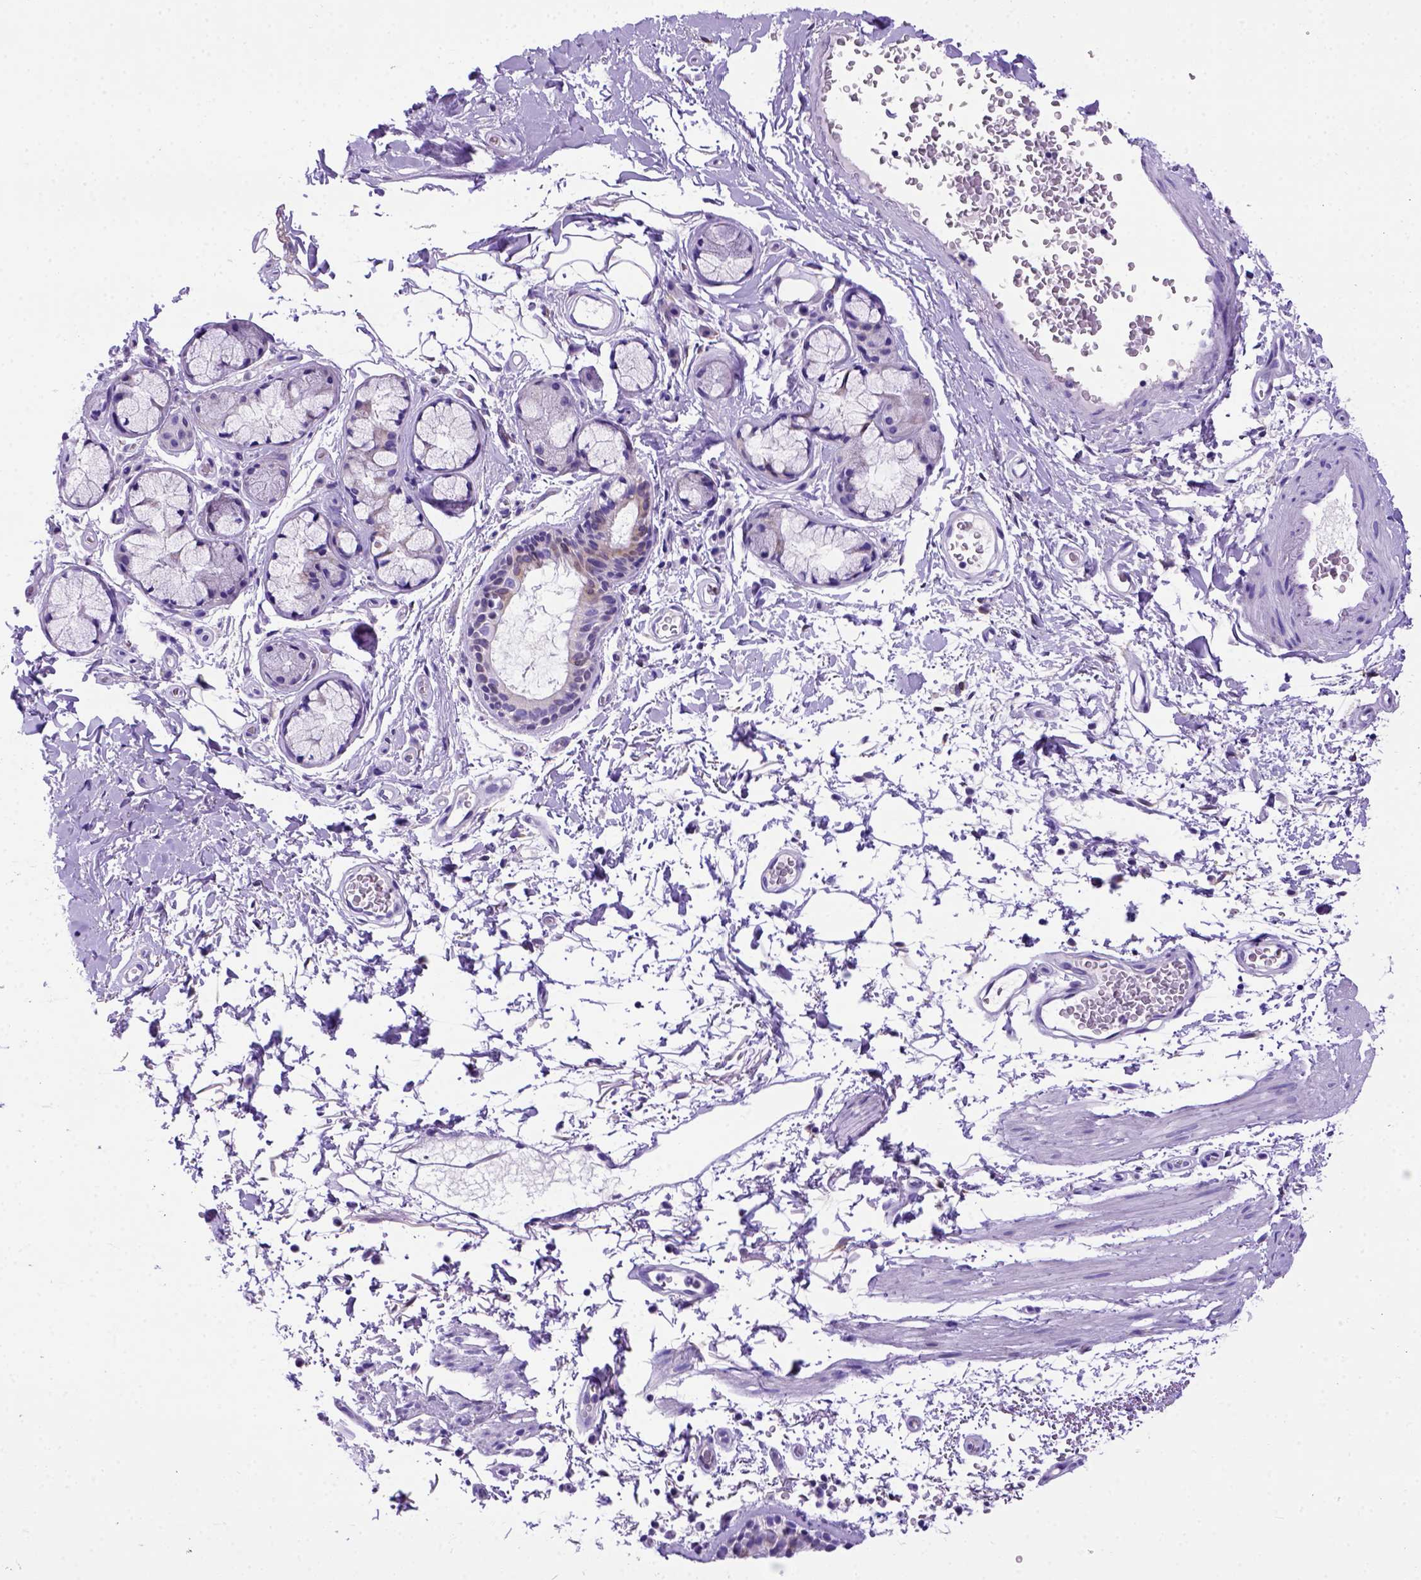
{"staining": {"intensity": "negative", "quantity": "none", "location": "none"}, "tissue": "bronchus", "cell_type": "Respiratory epithelial cells", "image_type": "normal", "snomed": [{"axis": "morphology", "description": "Normal tissue, NOS"}, {"axis": "topography", "description": "Lymph node"}, {"axis": "topography", "description": "Bronchus"}], "caption": "A high-resolution image shows immunohistochemistry staining of benign bronchus, which exhibits no significant staining in respiratory epithelial cells. (DAB IHC with hematoxylin counter stain).", "gene": "PTGES", "patient": {"sex": "female", "age": 70}}